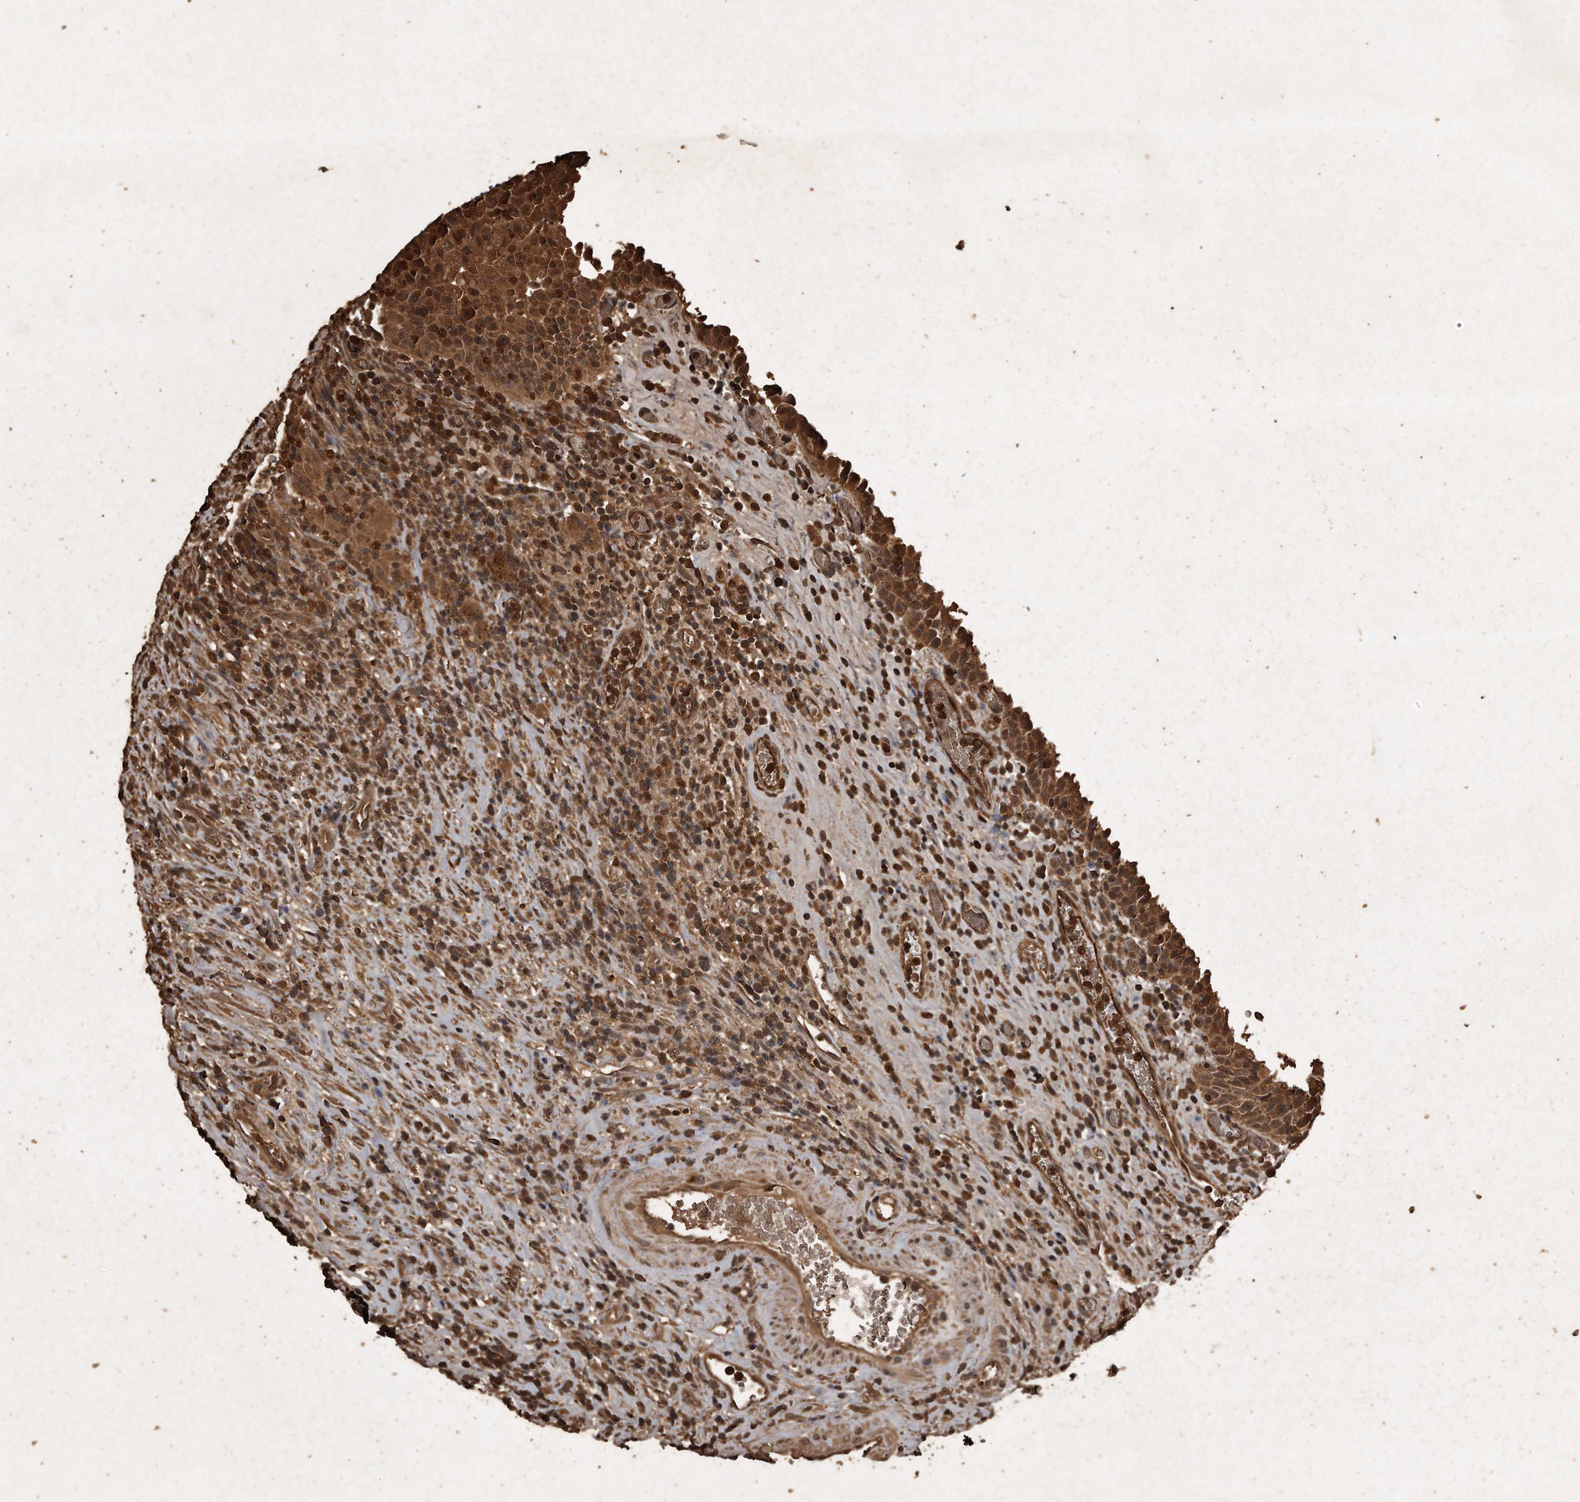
{"staining": {"intensity": "moderate", "quantity": ">75%", "location": "cytoplasmic/membranous"}, "tissue": "urinary bladder", "cell_type": "Urothelial cells", "image_type": "normal", "snomed": [{"axis": "morphology", "description": "Normal tissue, NOS"}, {"axis": "morphology", "description": "Inflammation, NOS"}, {"axis": "topography", "description": "Urinary bladder"}], "caption": "Urinary bladder stained with a brown dye exhibits moderate cytoplasmic/membranous positive positivity in about >75% of urothelial cells.", "gene": "CFLAR", "patient": {"sex": "female", "age": 75}}